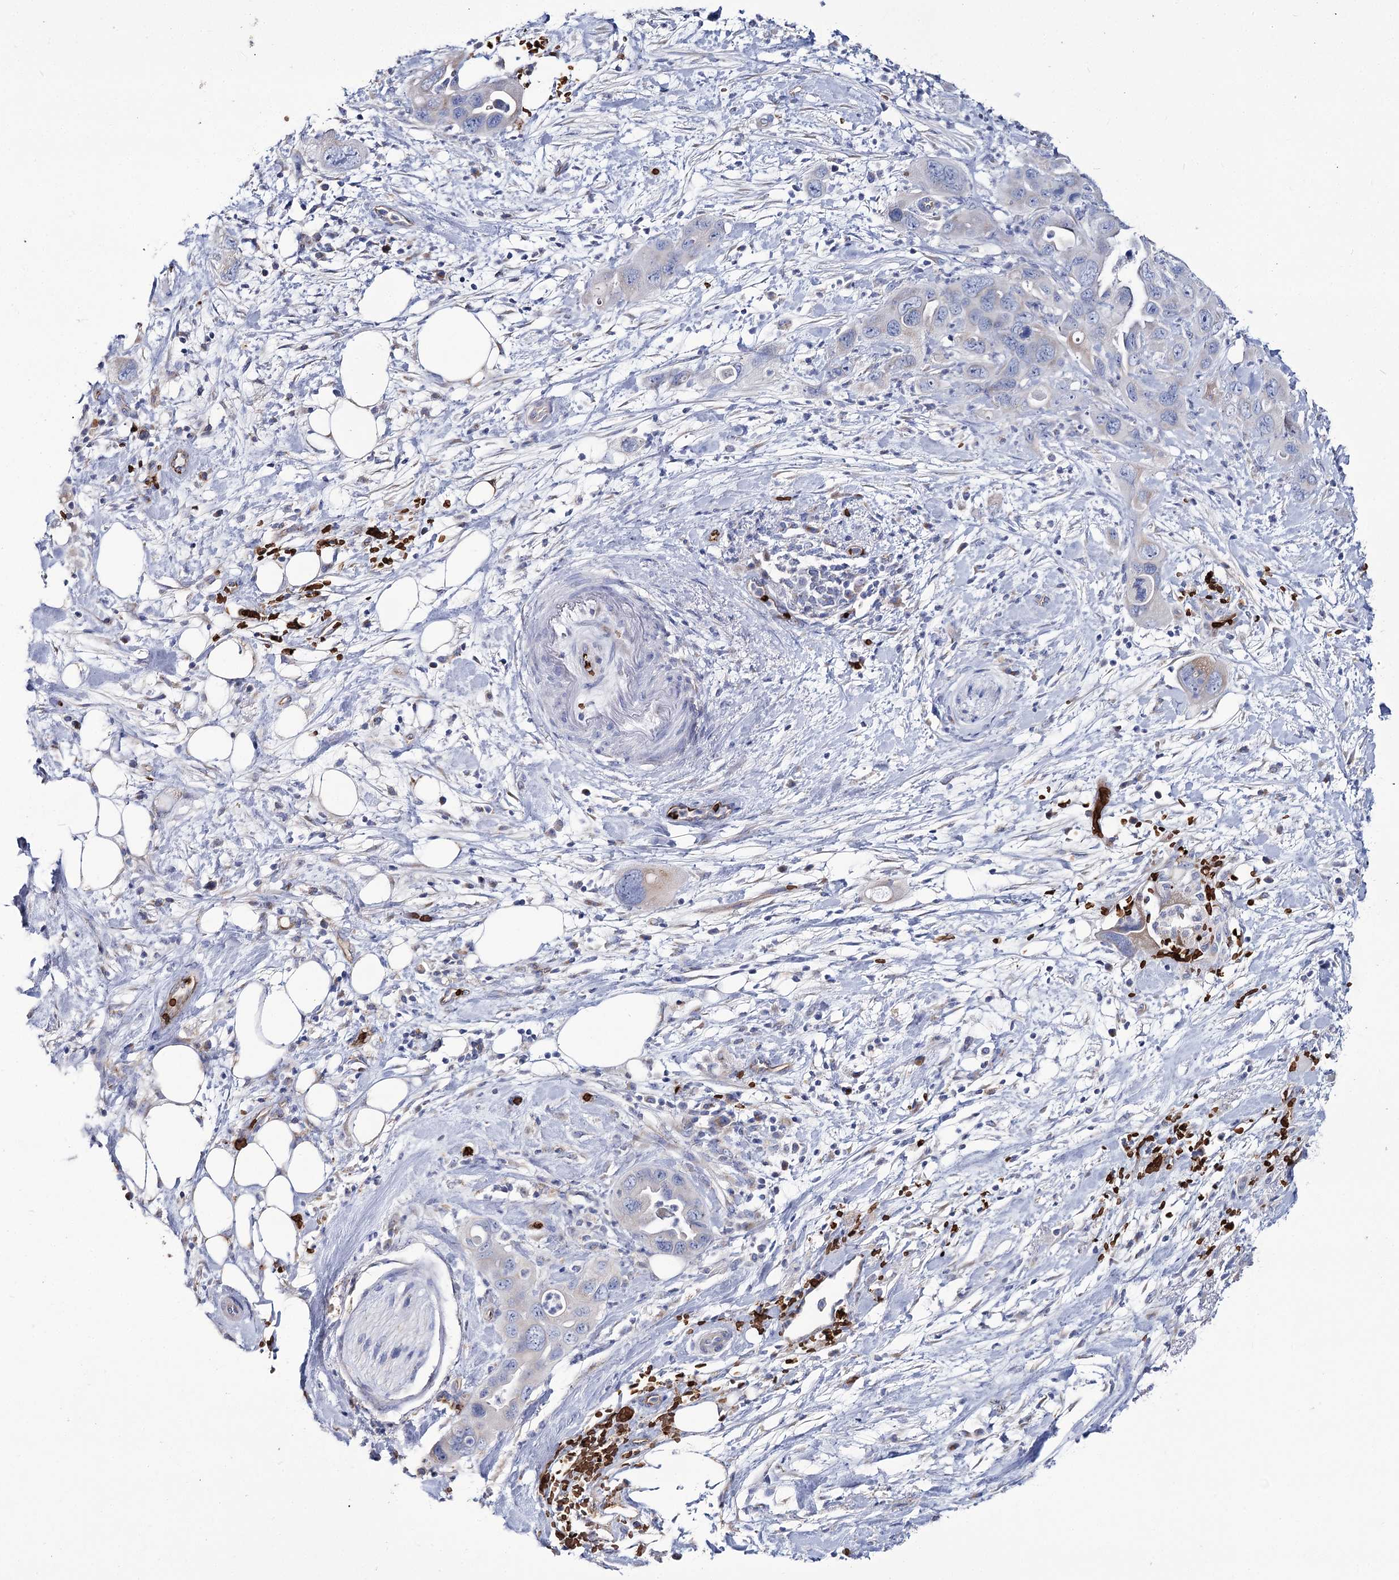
{"staining": {"intensity": "negative", "quantity": "none", "location": "none"}, "tissue": "pancreatic cancer", "cell_type": "Tumor cells", "image_type": "cancer", "snomed": [{"axis": "morphology", "description": "Adenocarcinoma, NOS"}, {"axis": "topography", "description": "Pancreas"}], "caption": "Pancreatic cancer (adenocarcinoma) stained for a protein using immunohistochemistry (IHC) reveals no positivity tumor cells.", "gene": "GBF1", "patient": {"sex": "female", "age": 71}}